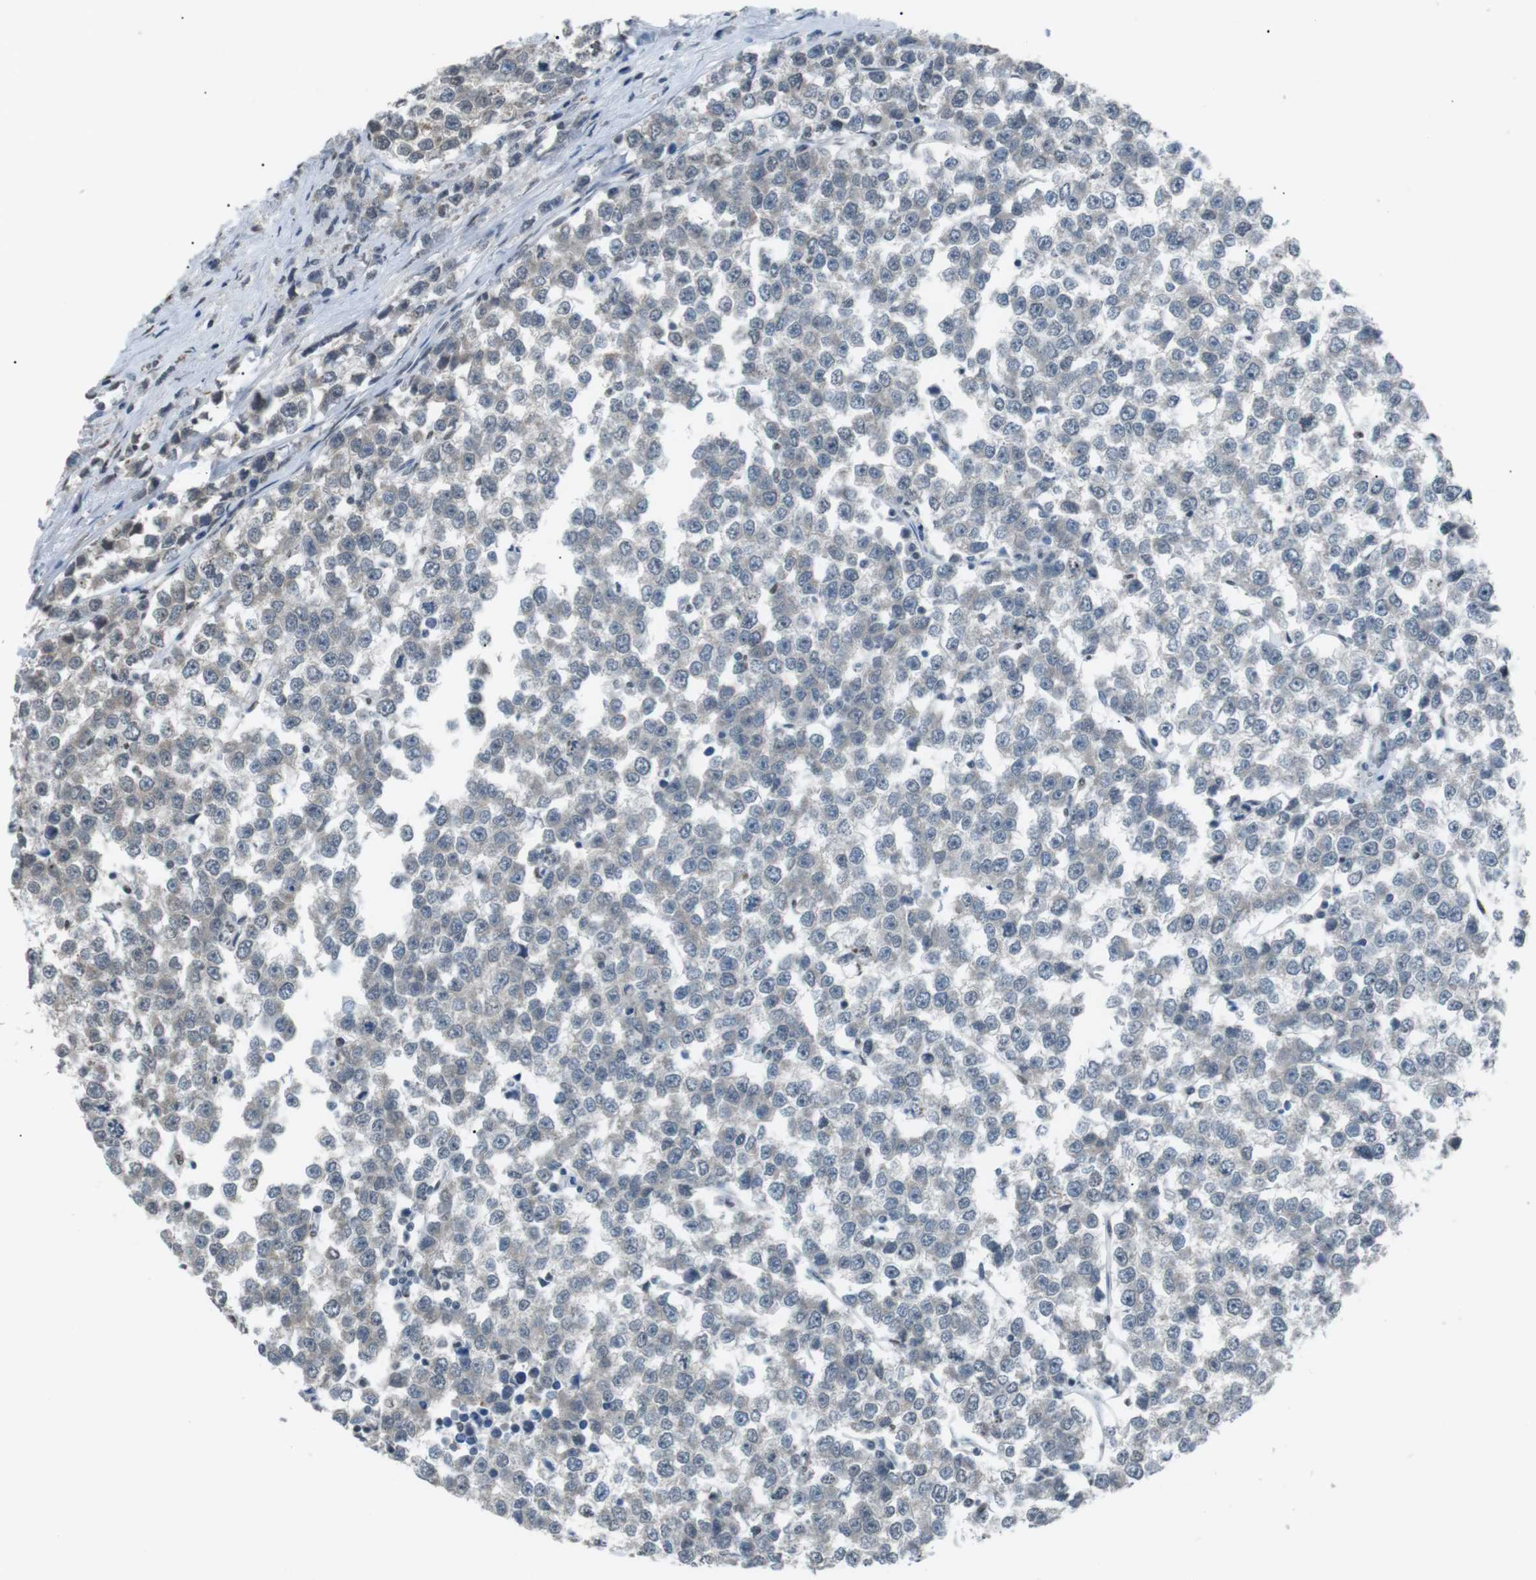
{"staining": {"intensity": "negative", "quantity": "none", "location": "none"}, "tissue": "testis cancer", "cell_type": "Tumor cells", "image_type": "cancer", "snomed": [{"axis": "morphology", "description": "Seminoma, NOS"}, {"axis": "morphology", "description": "Carcinoma, Embryonal, NOS"}, {"axis": "topography", "description": "Testis"}], "caption": "Protein analysis of seminoma (testis) exhibits no significant expression in tumor cells.", "gene": "SRPK2", "patient": {"sex": "male", "age": 52}}